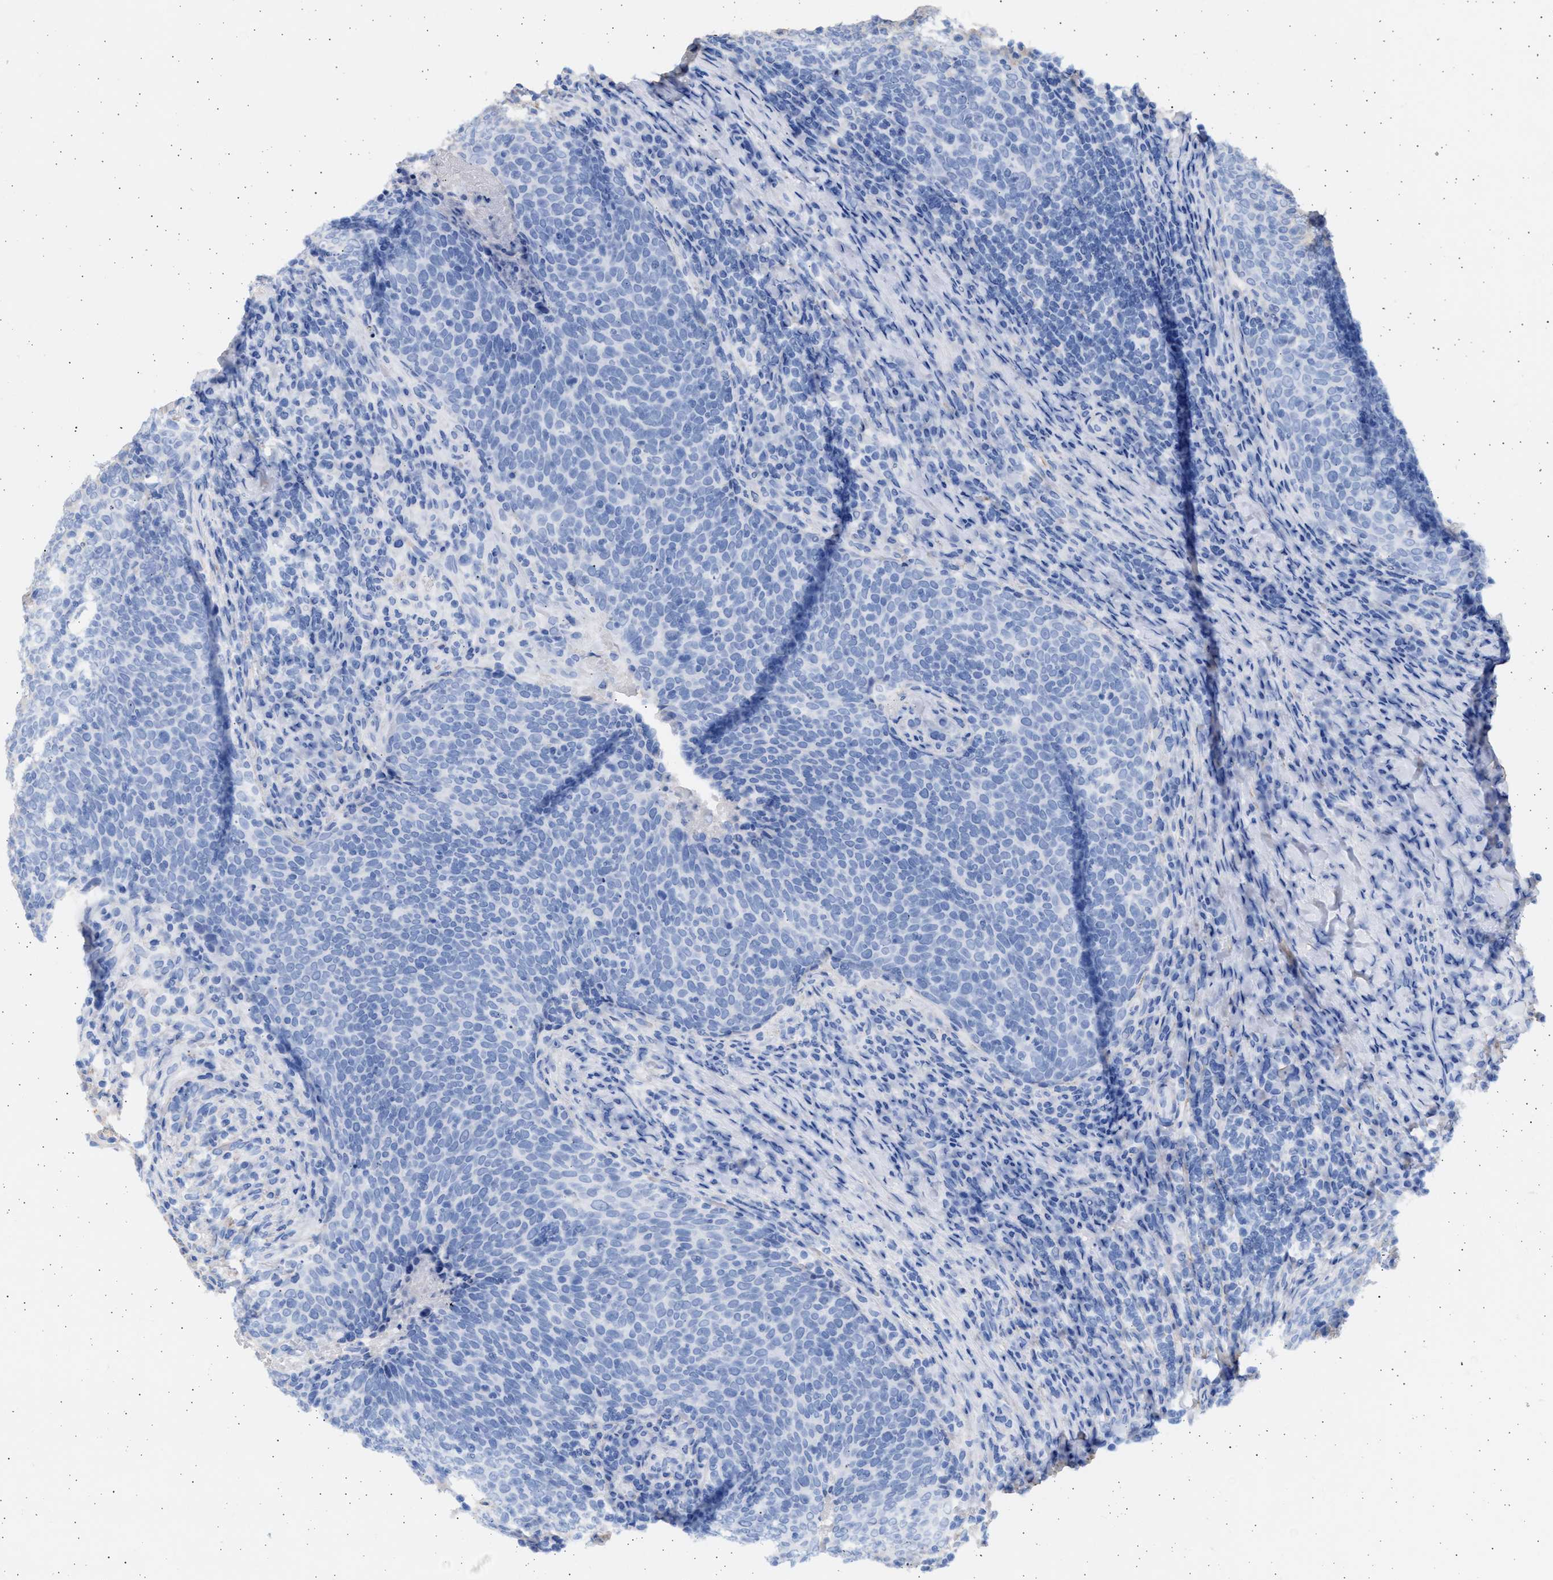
{"staining": {"intensity": "negative", "quantity": "none", "location": "none"}, "tissue": "head and neck cancer", "cell_type": "Tumor cells", "image_type": "cancer", "snomed": [{"axis": "morphology", "description": "Squamous cell carcinoma, NOS"}, {"axis": "morphology", "description": "Squamous cell carcinoma, metastatic, NOS"}, {"axis": "topography", "description": "Lymph node"}, {"axis": "topography", "description": "Head-Neck"}], "caption": "This histopathology image is of head and neck cancer stained with immunohistochemistry to label a protein in brown with the nuclei are counter-stained blue. There is no staining in tumor cells.", "gene": "NBR1", "patient": {"sex": "male", "age": 62}}